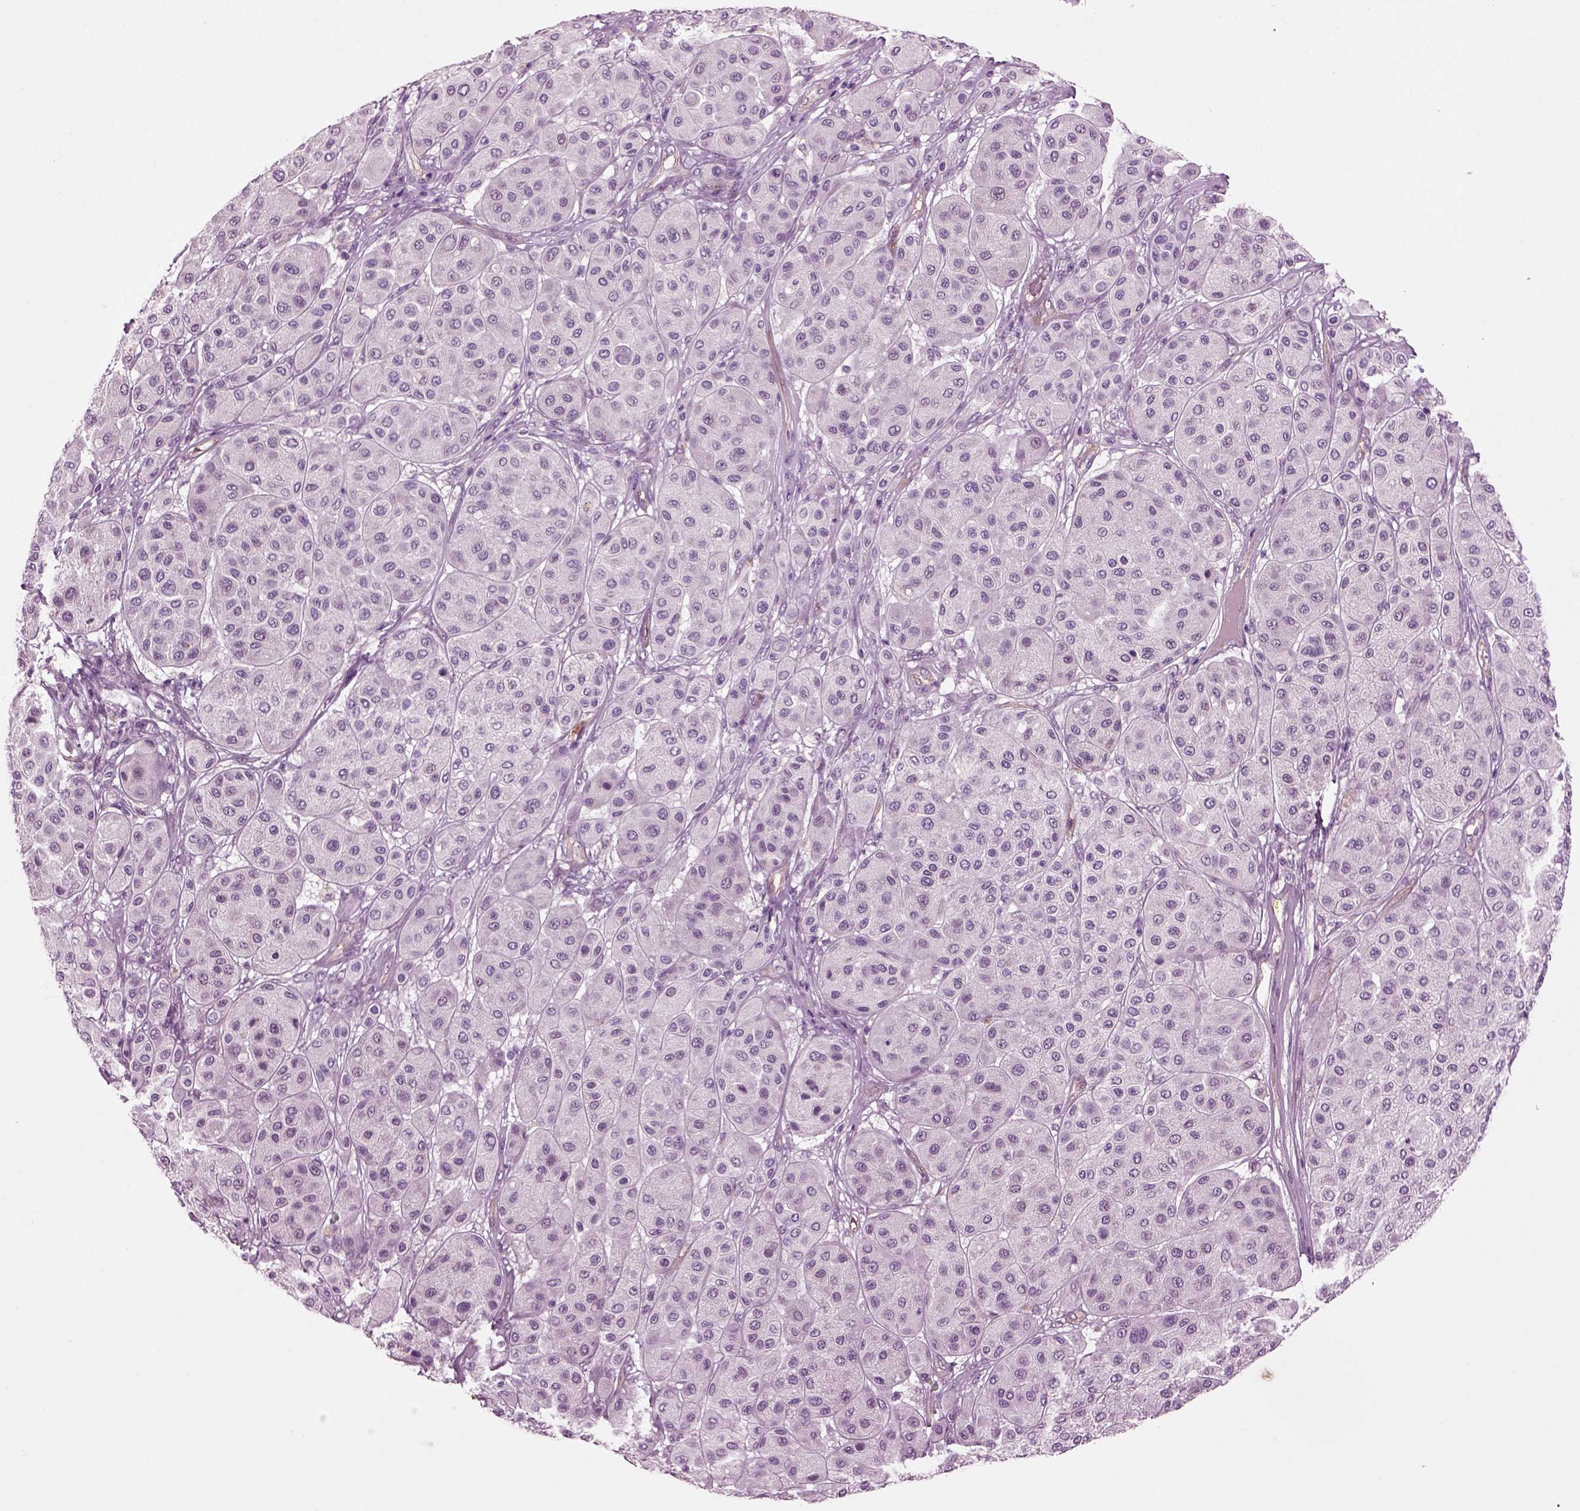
{"staining": {"intensity": "negative", "quantity": "none", "location": "none"}, "tissue": "melanoma", "cell_type": "Tumor cells", "image_type": "cancer", "snomed": [{"axis": "morphology", "description": "Malignant melanoma, Metastatic site"}, {"axis": "topography", "description": "Smooth muscle"}], "caption": "Malignant melanoma (metastatic site) was stained to show a protein in brown. There is no significant positivity in tumor cells.", "gene": "COL9A2", "patient": {"sex": "male", "age": 41}}